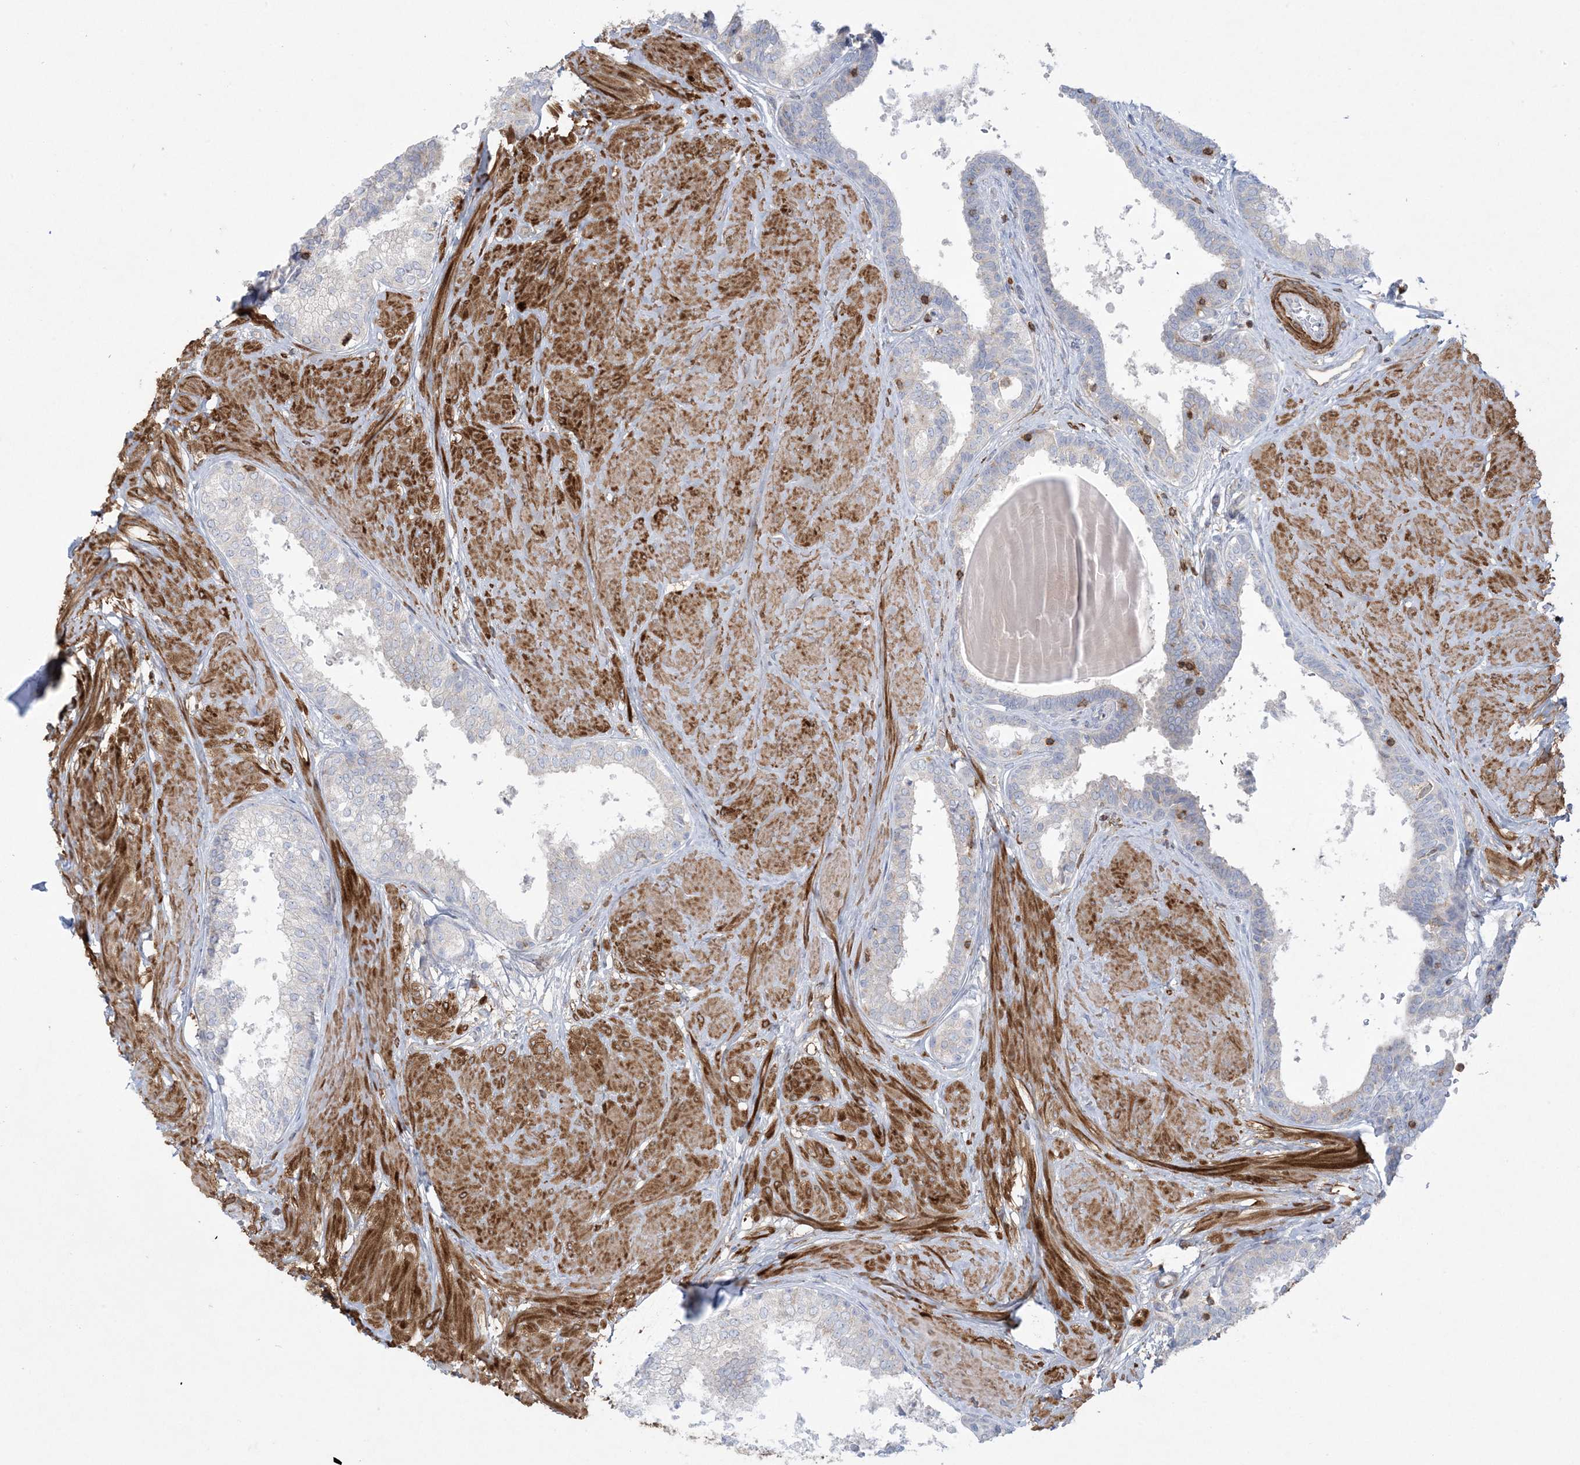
{"staining": {"intensity": "negative", "quantity": "none", "location": "none"}, "tissue": "prostate", "cell_type": "Glandular cells", "image_type": "normal", "snomed": [{"axis": "morphology", "description": "Normal tissue, NOS"}, {"axis": "topography", "description": "Prostate"}], "caption": "Immunohistochemistry micrograph of unremarkable prostate stained for a protein (brown), which shows no staining in glandular cells.", "gene": "ARHGAP30", "patient": {"sex": "male", "age": 48}}